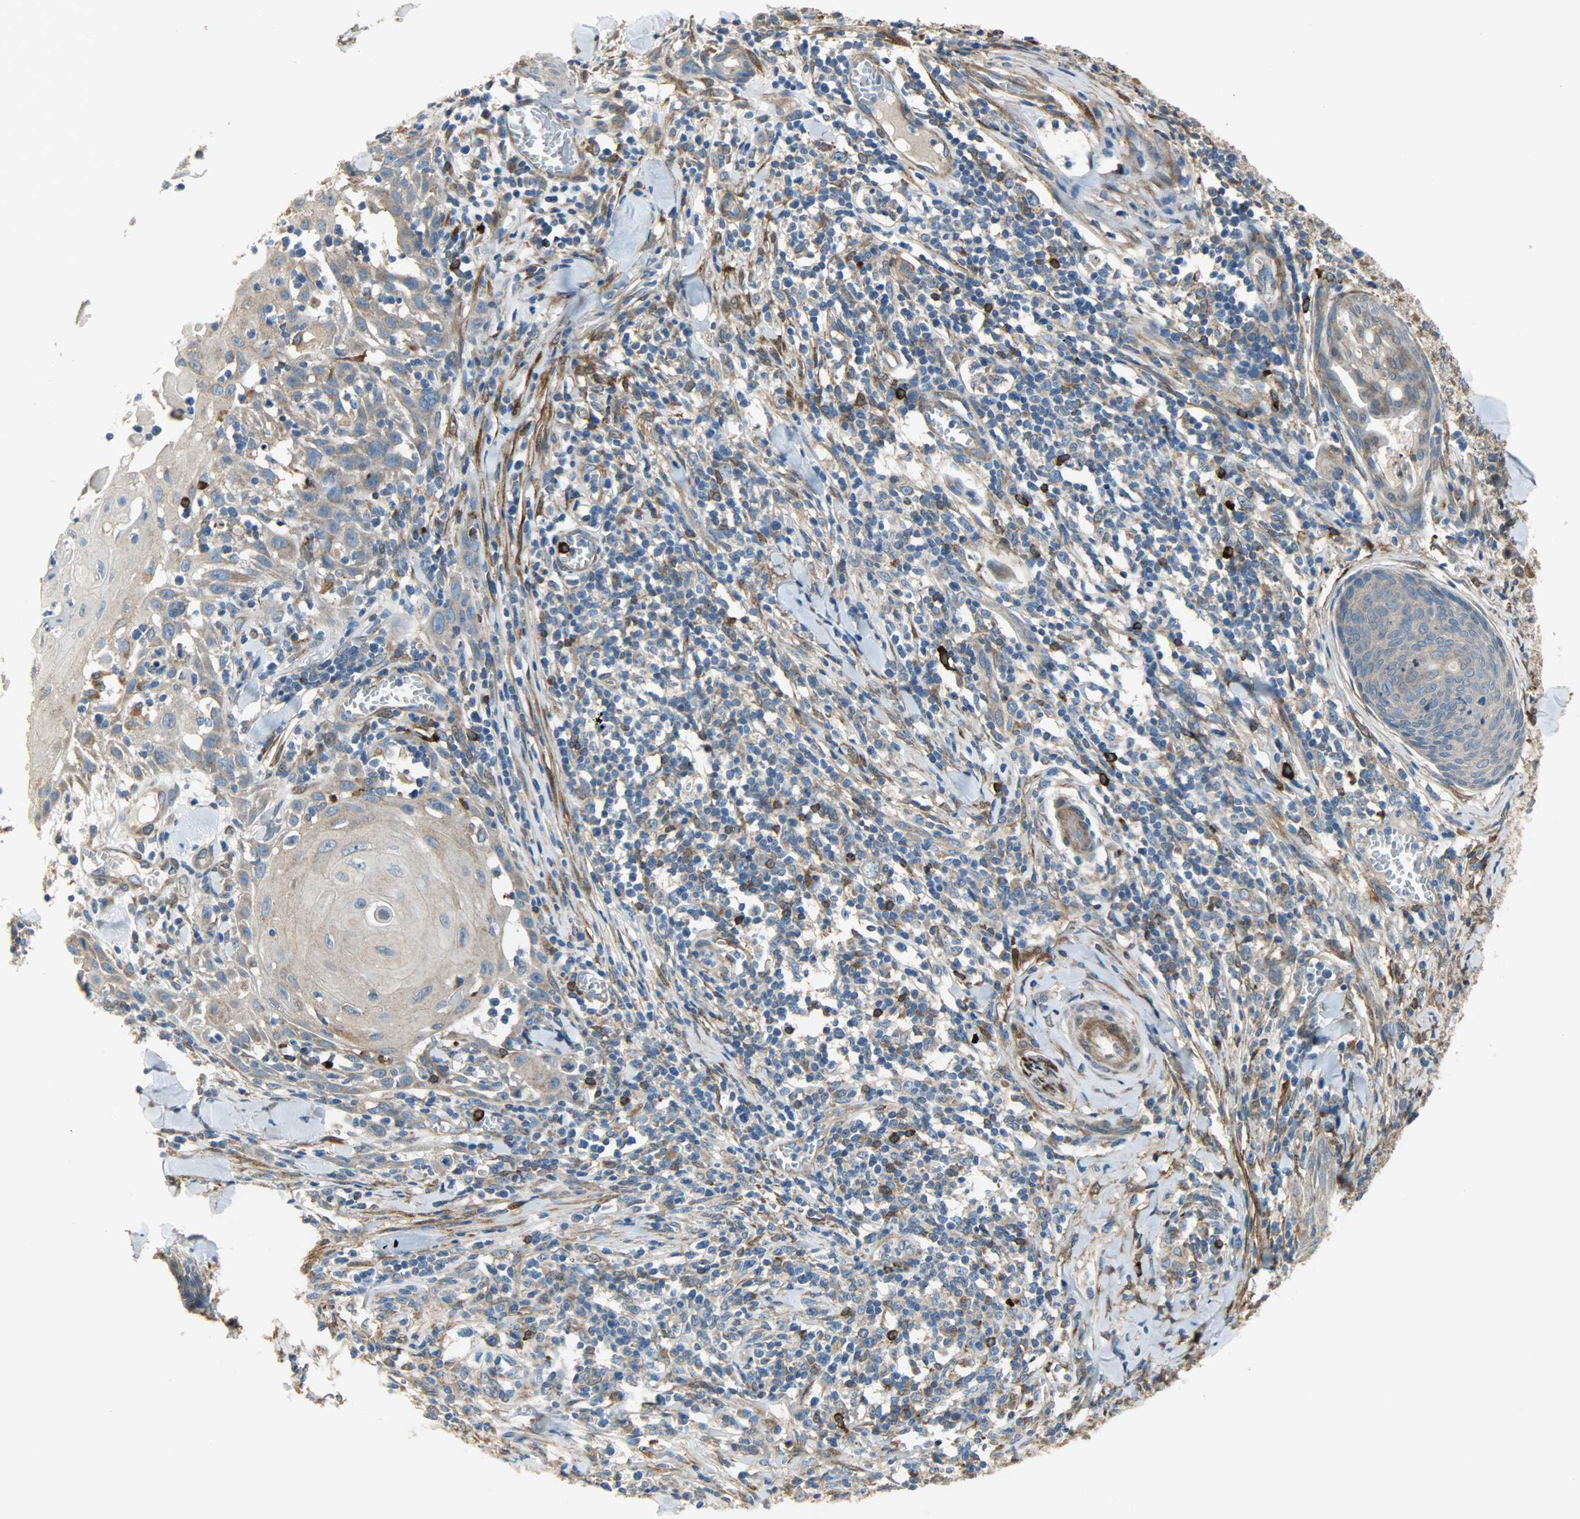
{"staining": {"intensity": "moderate", "quantity": ">75%", "location": "cytoplasmic/membranous"}, "tissue": "skin cancer", "cell_type": "Tumor cells", "image_type": "cancer", "snomed": [{"axis": "morphology", "description": "Squamous cell carcinoma, NOS"}, {"axis": "topography", "description": "Skin"}], "caption": "The histopathology image demonstrates a brown stain indicating the presence of a protein in the cytoplasmic/membranous of tumor cells in skin squamous cell carcinoma.", "gene": "C1orf198", "patient": {"sex": "male", "age": 24}}